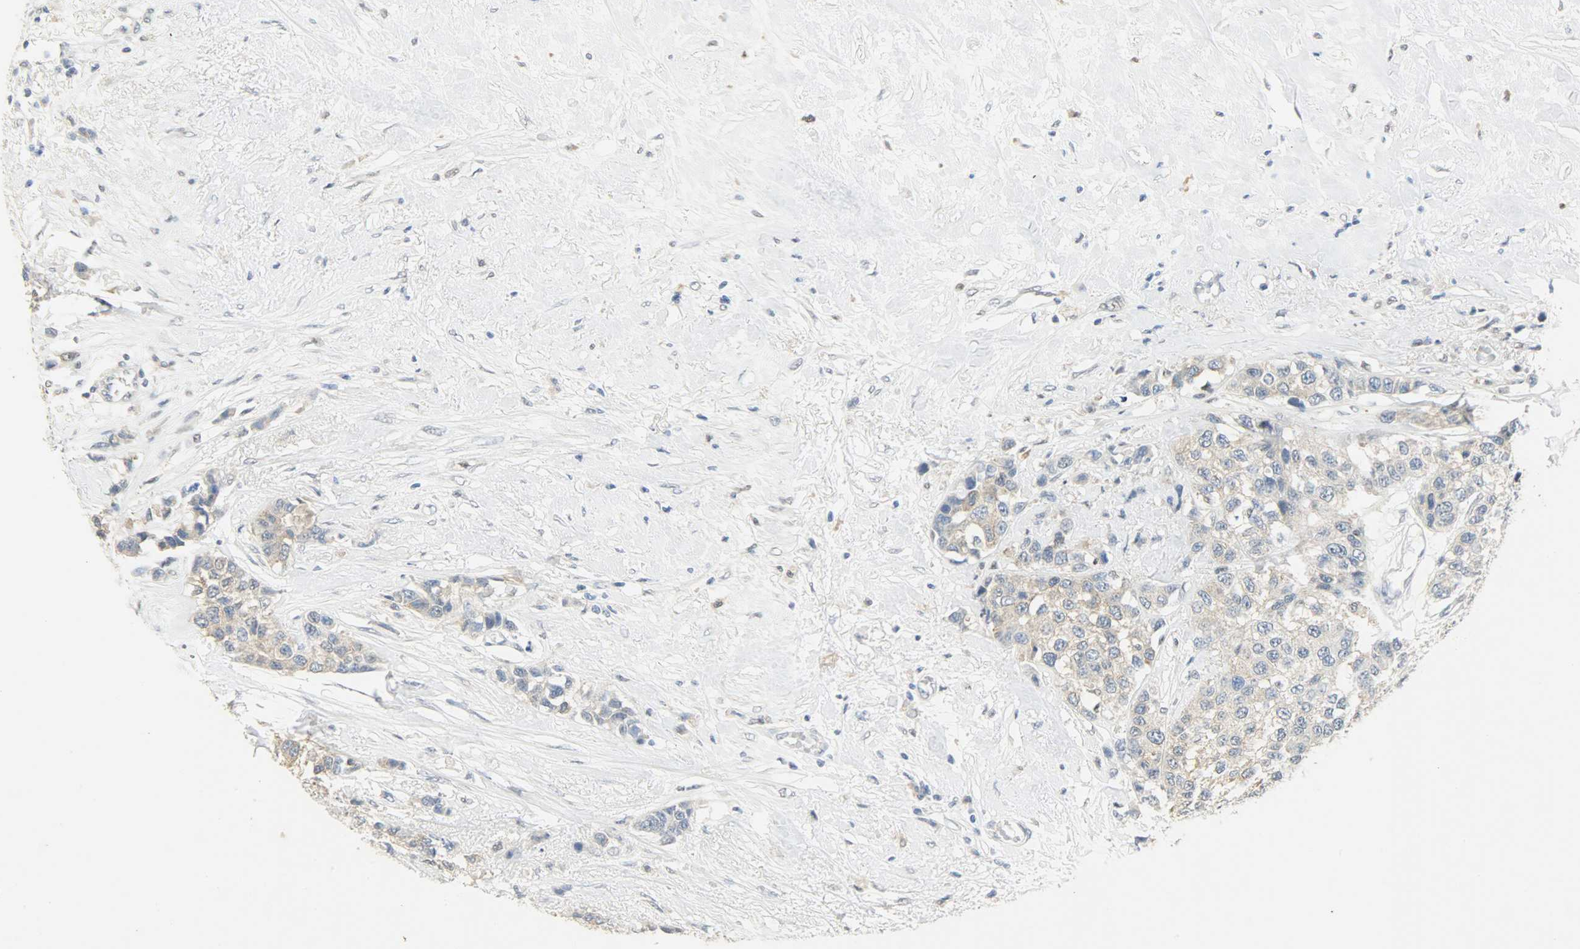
{"staining": {"intensity": "moderate", "quantity": ">75%", "location": "cytoplasmic/membranous,nuclear"}, "tissue": "breast cancer", "cell_type": "Tumor cells", "image_type": "cancer", "snomed": [{"axis": "morphology", "description": "Duct carcinoma"}, {"axis": "topography", "description": "Breast"}], "caption": "Immunohistochemistry of breast infiltrating ductal carcinoma displays medium levels of moderate cytoplasmic/membranous and nuclear positivity in approximately >75% of tumor cells.", "gene": "PPARG", "patient": {"sex": "female", "age": 51}}